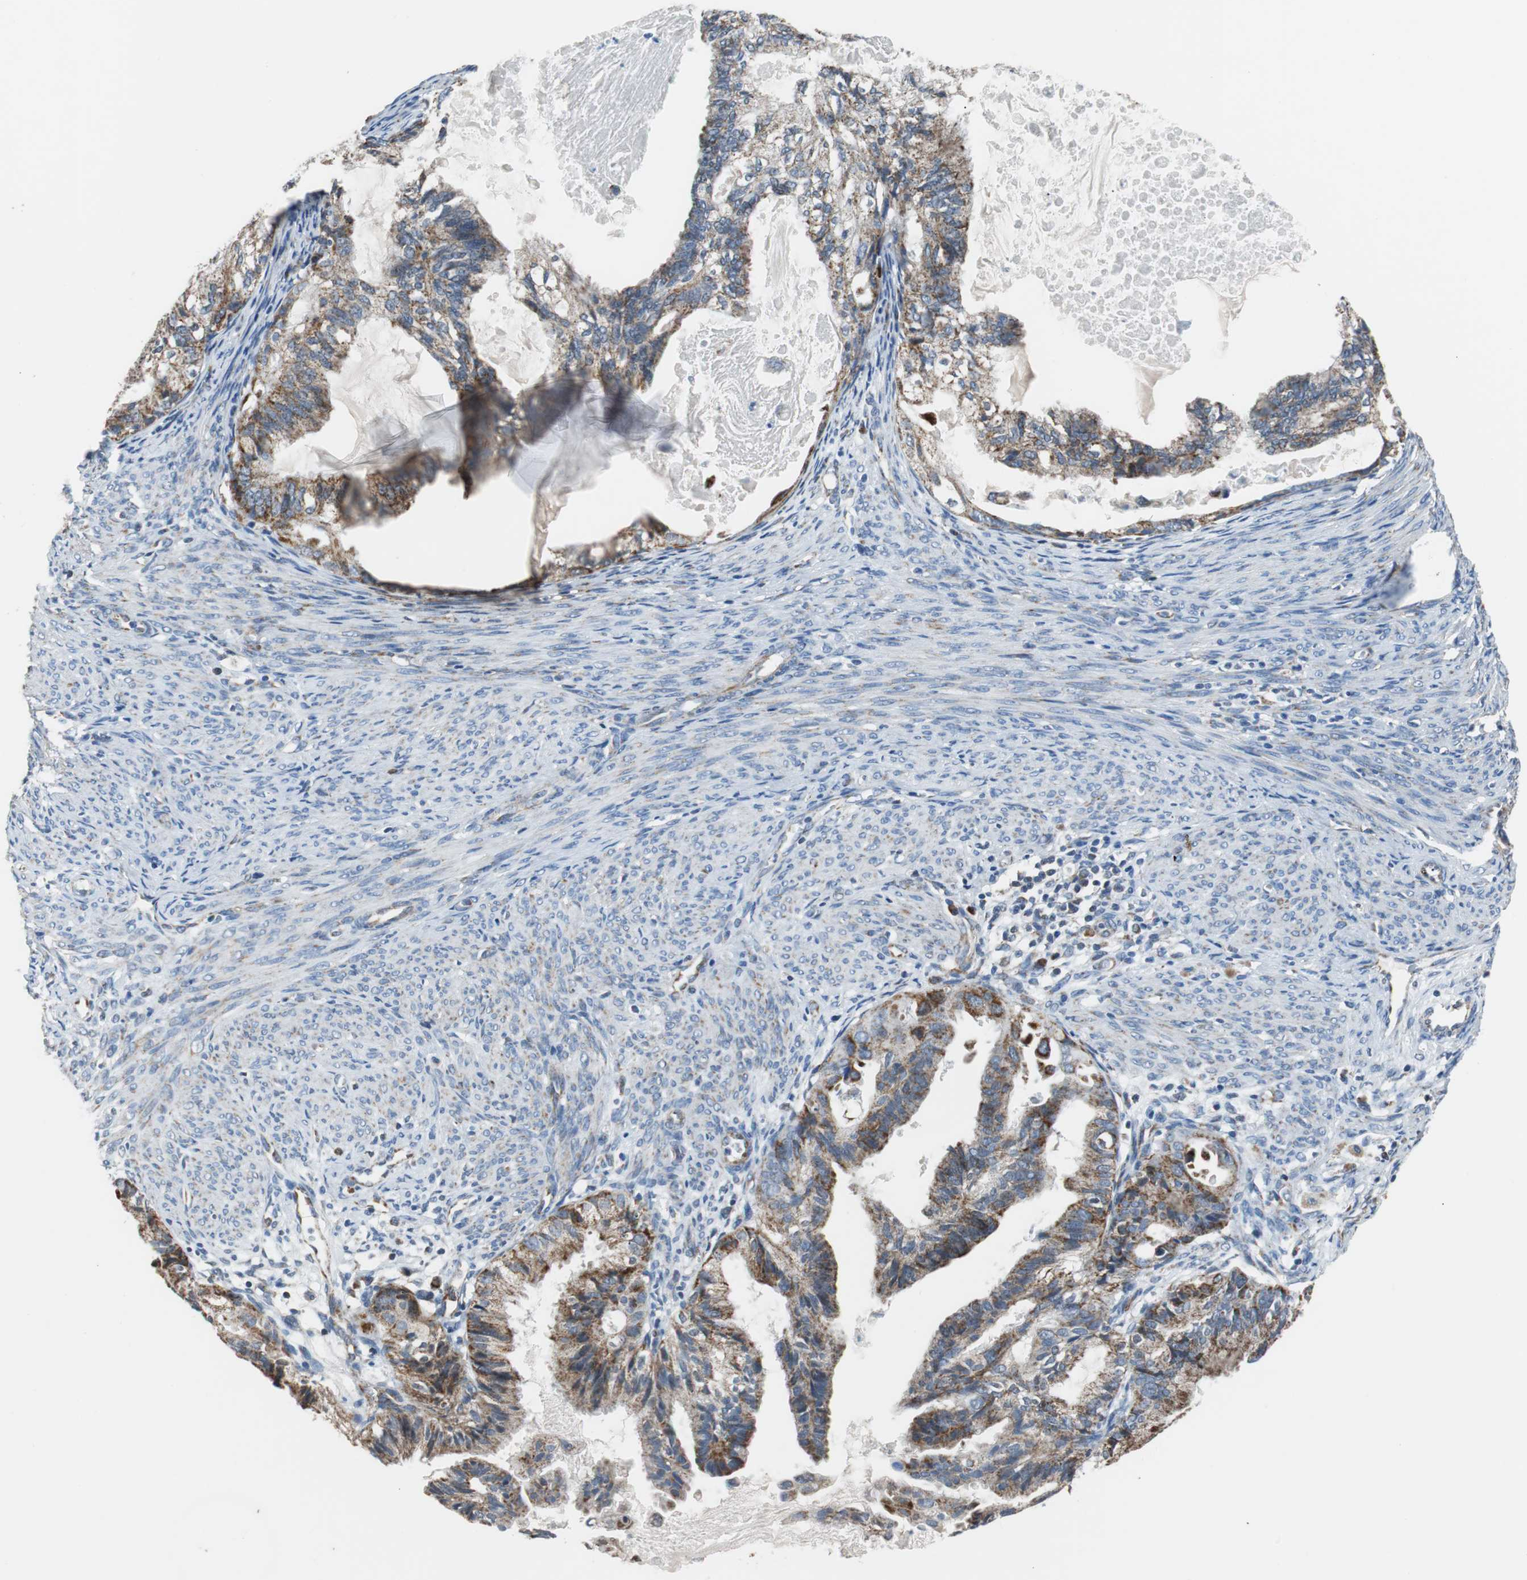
{"staining": {"intensity": "moderate", "quantity": ">75%", "location": "cytoplasmic/membranous"}, "tissue": "cervical cancer", "cell_type": "Tumor cells", "image_type": "cancer", "snomed": [{"axis": "morphology", "description": "Normal tissue, NOS"}, {"axis": "morphology", "description": "Adenocarcinoma, NOS"}, {"axis": "topography", "description": "Cervix"}, {"axis": "topography", "description": "Endometrium"}], "caption": "This is a micrograph of immunohistochemistry staining of cervical adenocarcinoma, which shows moderate positivity in the cytoplasmic/membranous of tumor cells.", "gene": "PITRM1", "patient": {"sex": "female", "age": 86}}